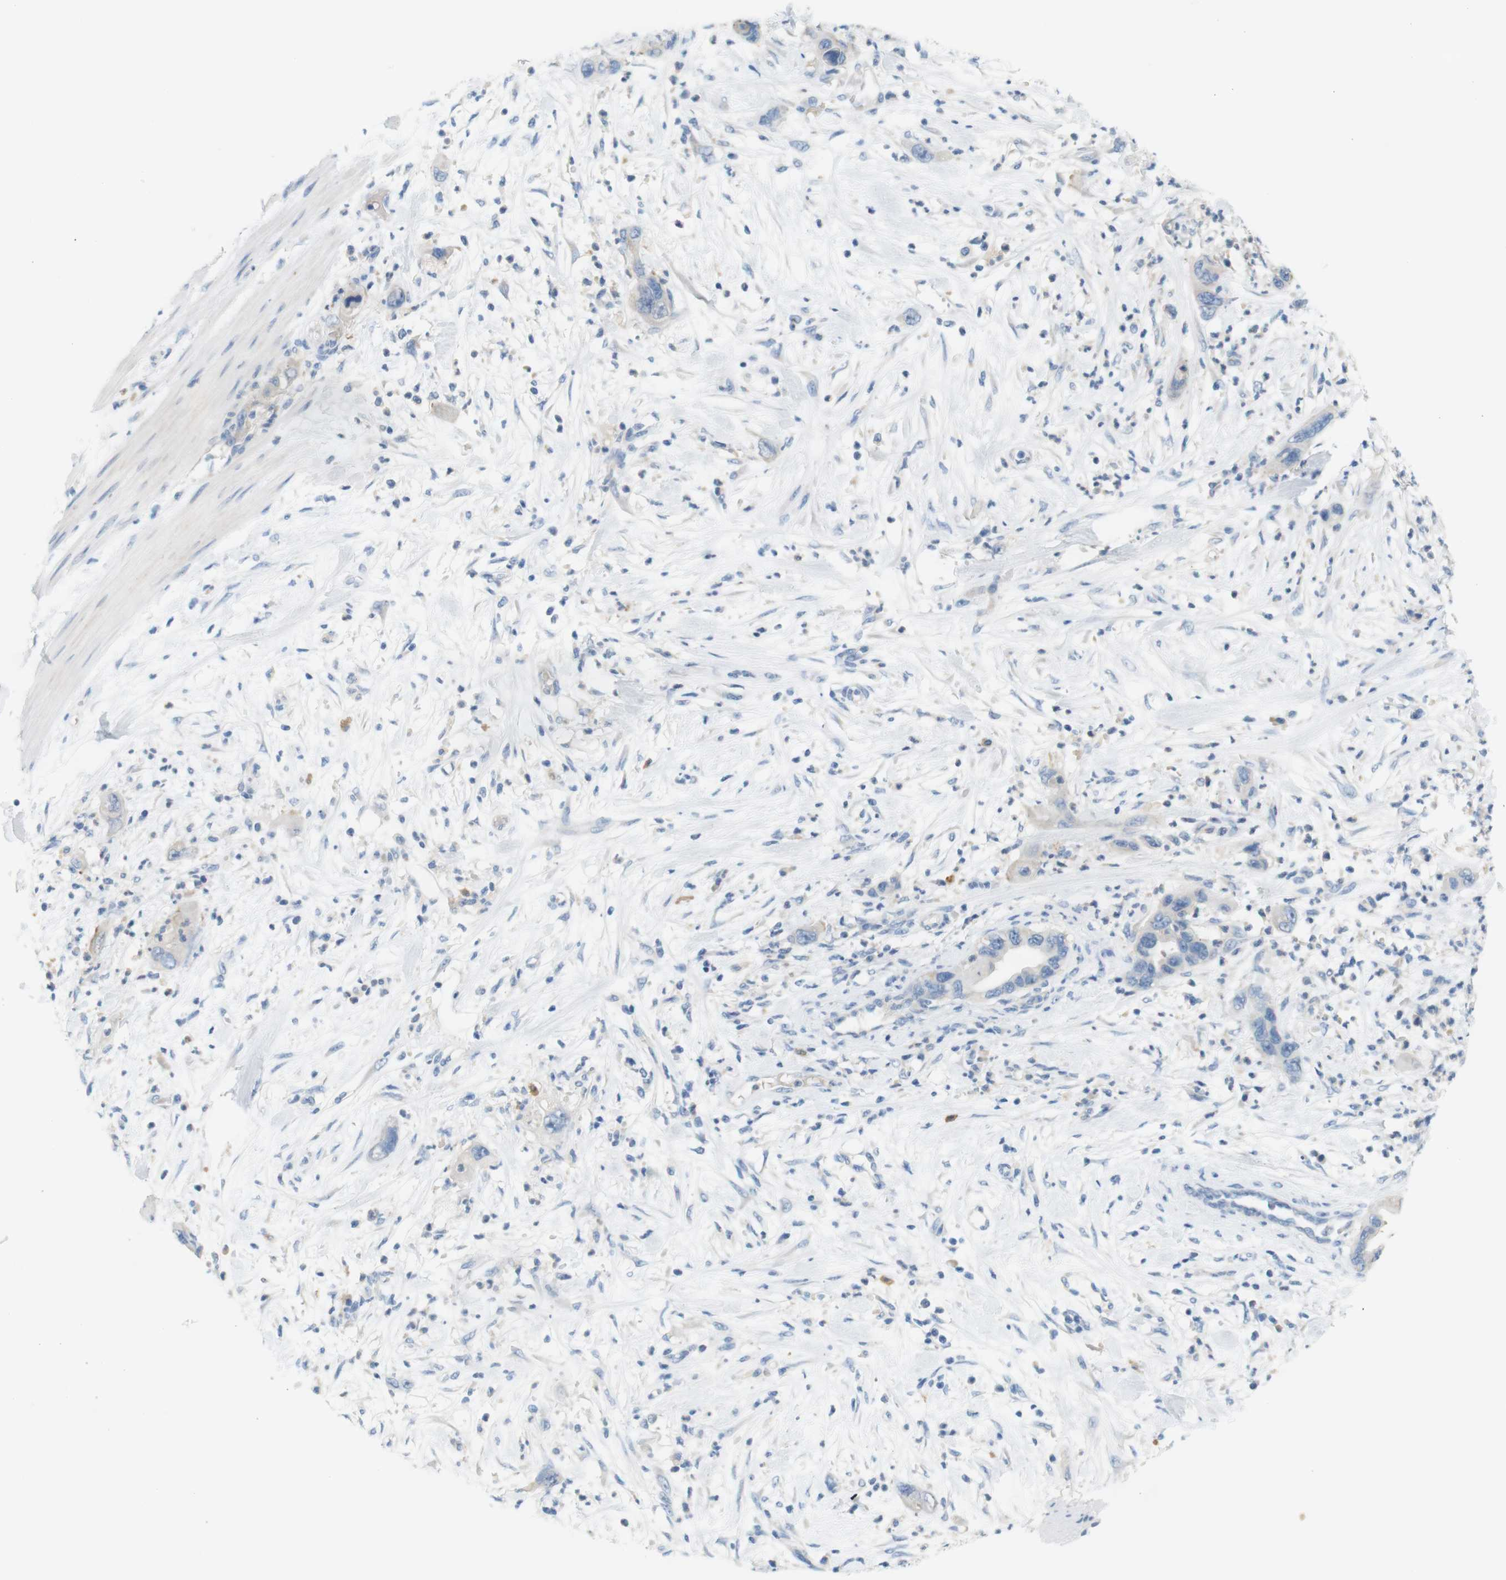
{"staining": {"intensity": "negative", "quantity": "none", "location": "none"}, "tissue": "pancreatic cancer", "cell_type": "Tumor cells", "image_type": "cancer", "snomed": [{"axis": "morphology", "description": "Adenocarcinoma, NOS"}, {"axis": "topography", "description": "Pancreas"}], "caption": "Adenocarcinoma (pancreatic) was stained to show a protein in brown. There is no significant expression in tumor cells. (DAB immunohistochemistry (IHC) visualized using brightfield microscopy, high magnification).", "gene": "LRRK2", "patient": {"sex": "female", "age": 71}}